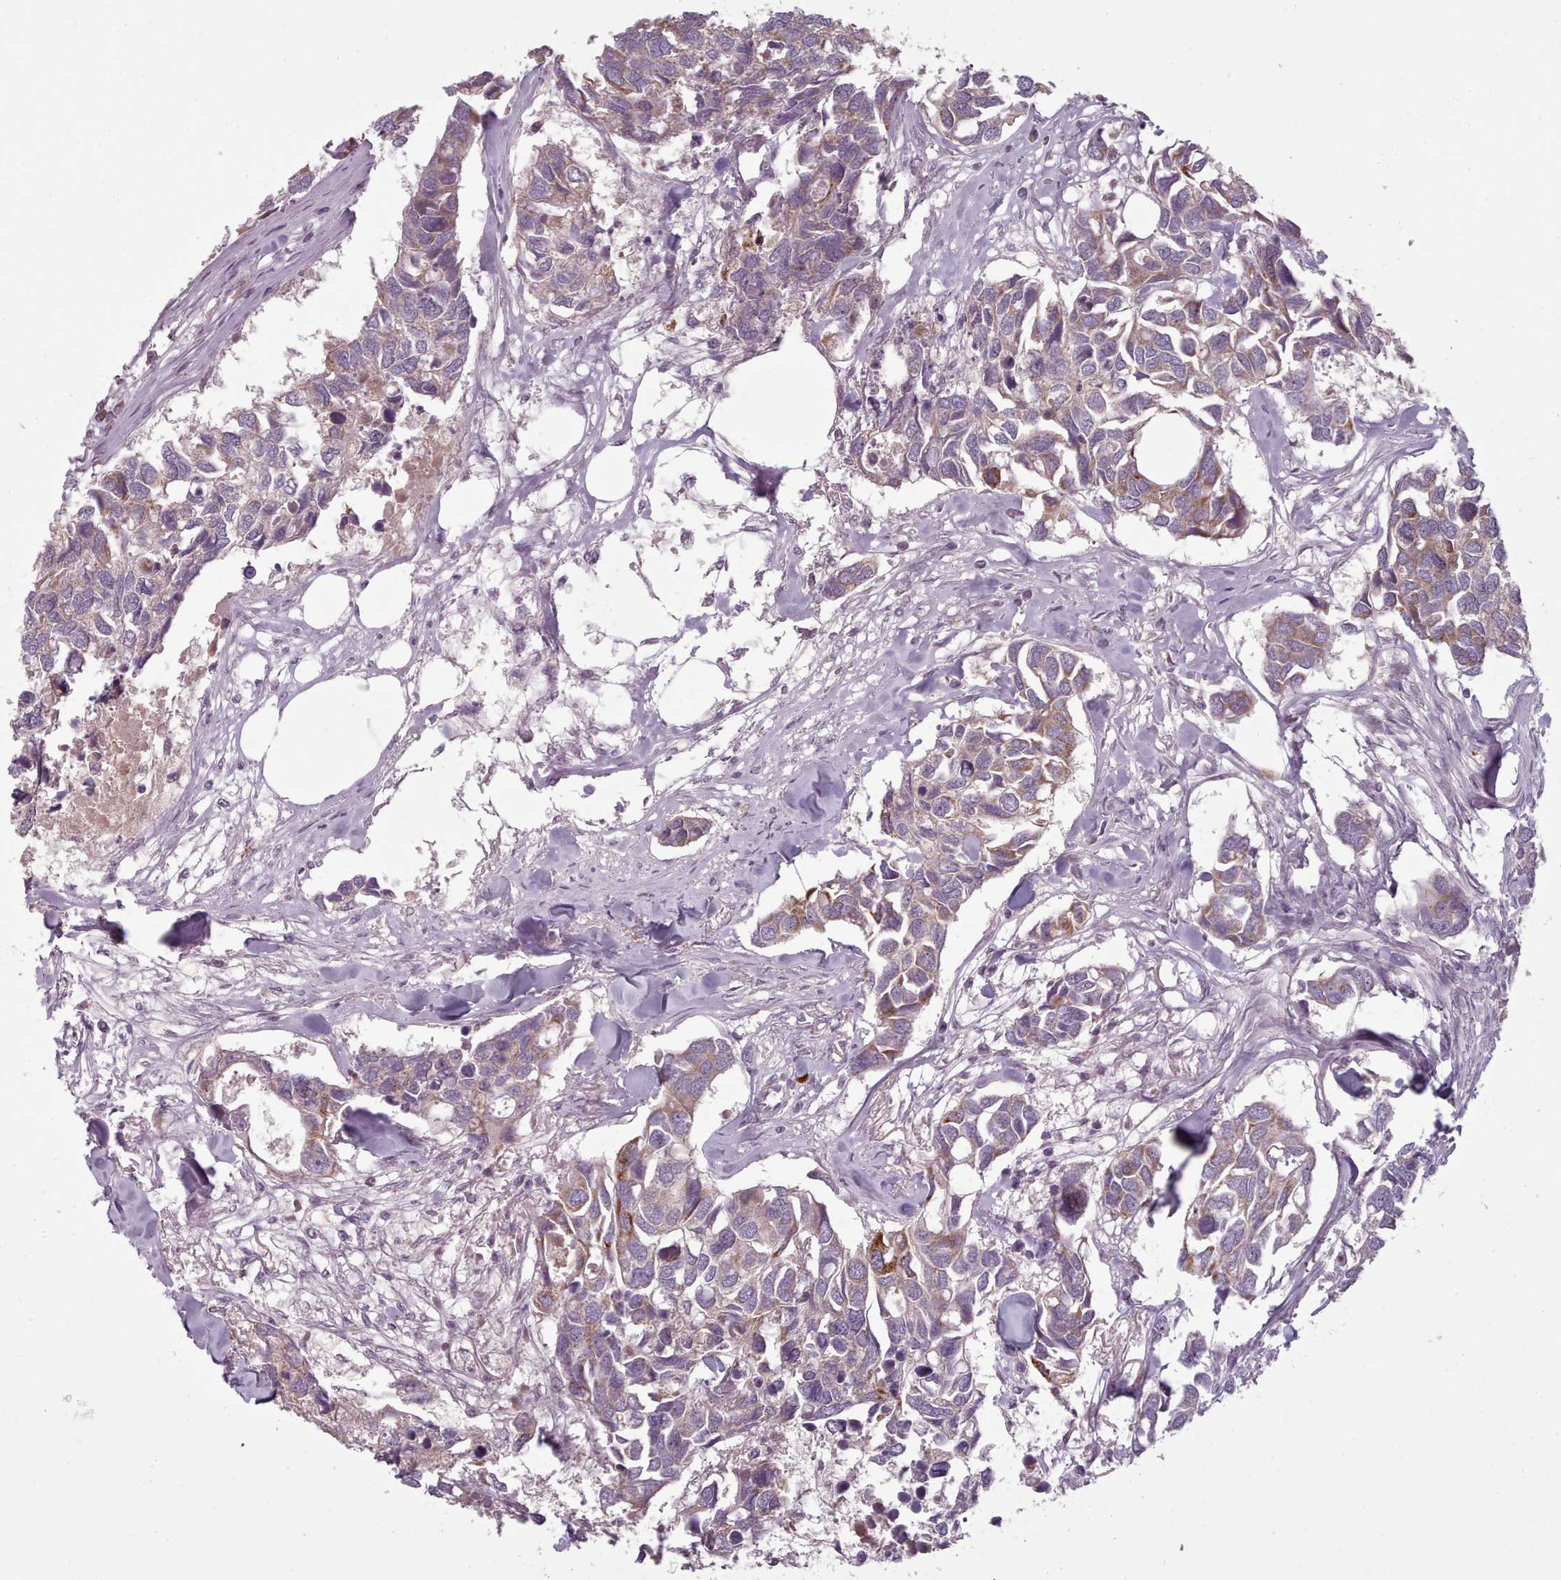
{"staining": {"intensity": "weak", "quantity": ">75%", "location": "cytoplasmic/membranous"}, "tissue": "breast cancer", "cell_type": "Tumor cells", "image_type": "cancer", "snomed": [{"axis": "morphology", "description": "Duct carcinoma"}, {"axis": "topography", "description": "Breast"}], "caption": "A micrograph of breast intraductal carcinoma stained for a protein reveals weak cytoplasmic/membranous brown staining in tumor cells.", "gene": "LAPTM5", "patient": {"sex": "female", "age": 83}}